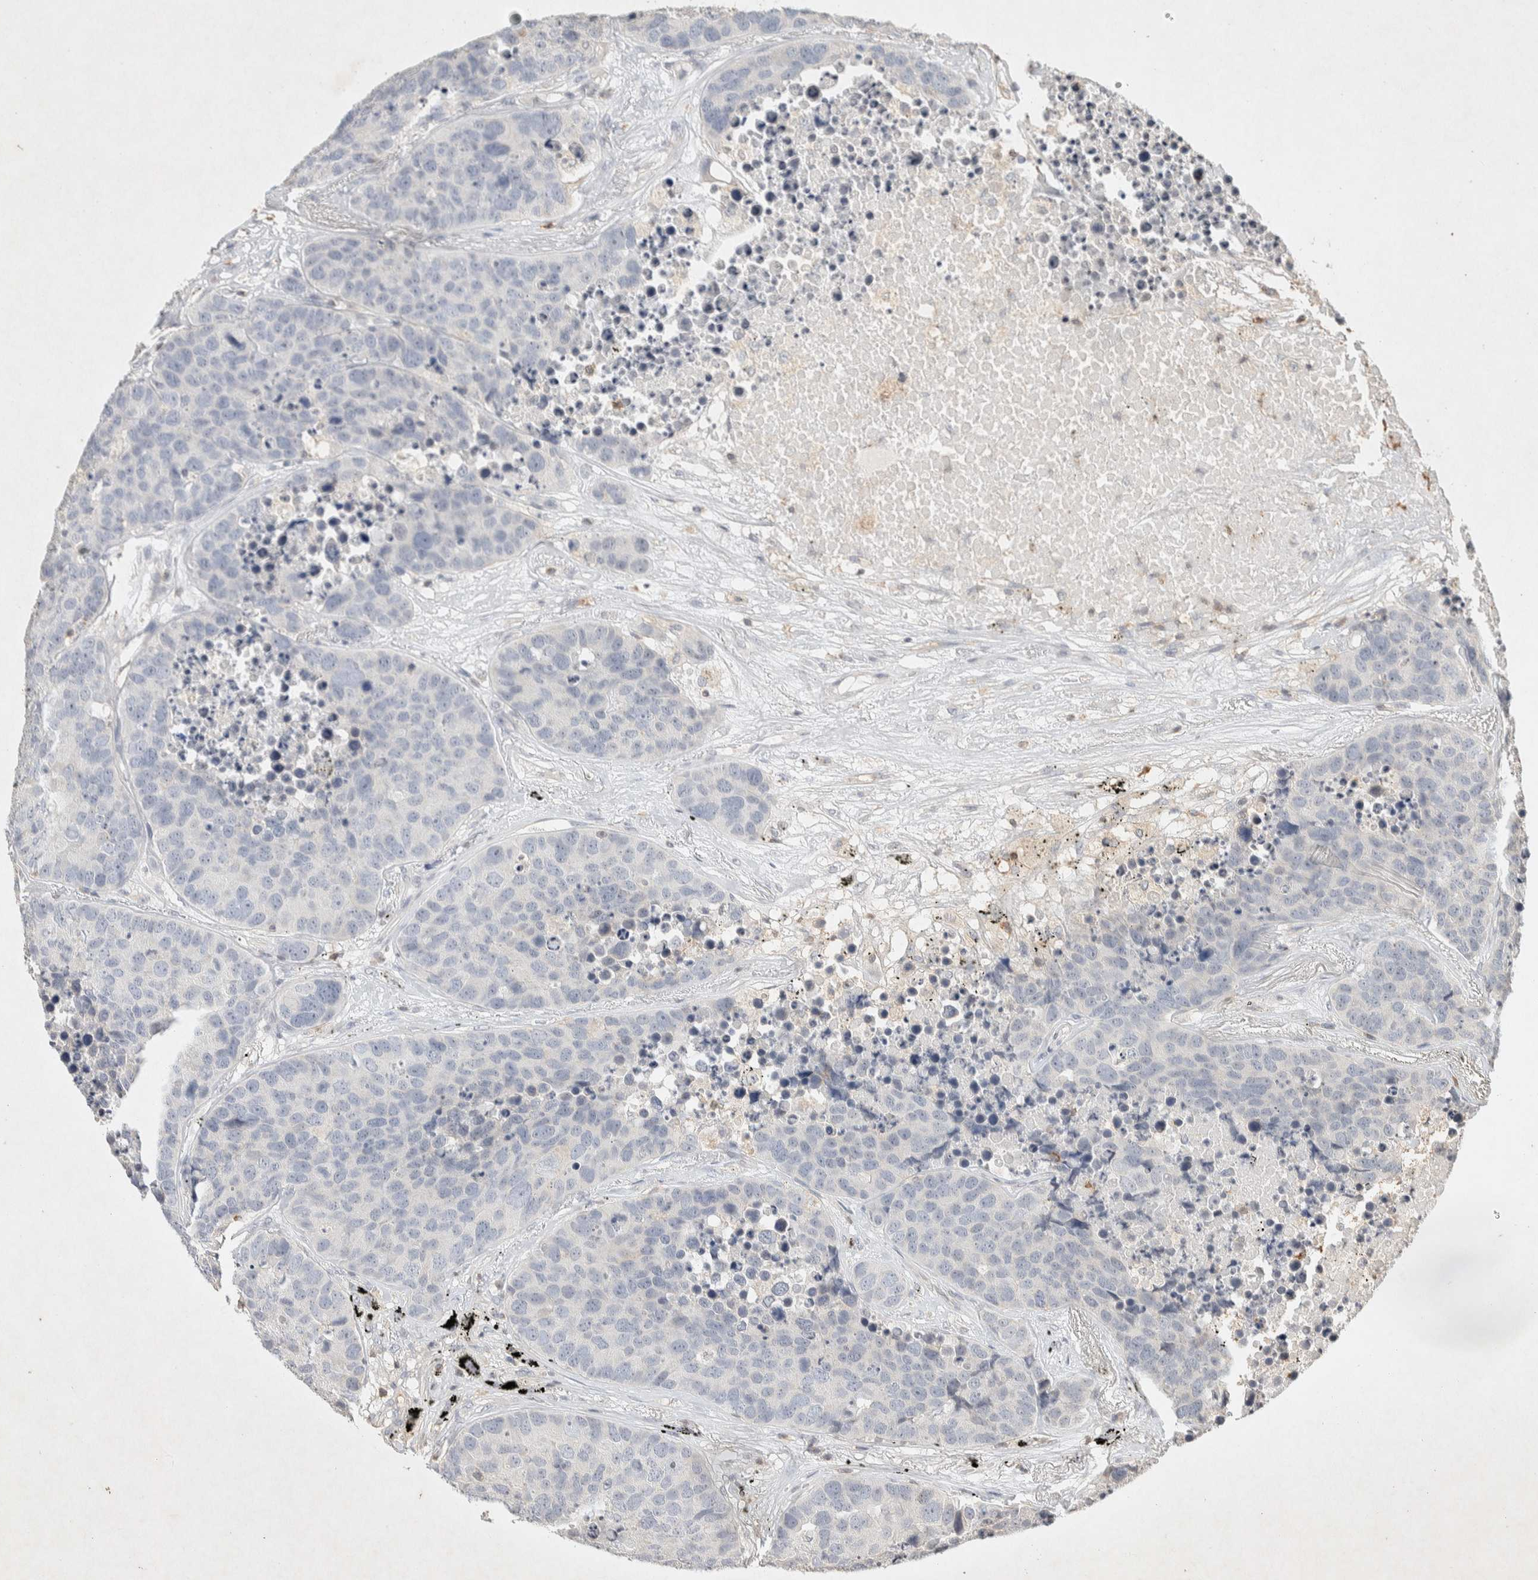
{"staining": {"intensity": "negative", "quantity": "none", "location": "none"}, "tissue": "carcinoid", "cell_type": "Tumor cells", "image_type": "cancer", "snomed": [{"axis": "morphology", "description": "Carcinoid, malignant, NOS"}, {"axis": "topography", "description": "Lung"}], "caption": "A histopathology image of human carcinoid (malignant) is negative for staining in tumor cells.", "gene": "RAC2", "patient": {"sex": "male", "age": 60}}